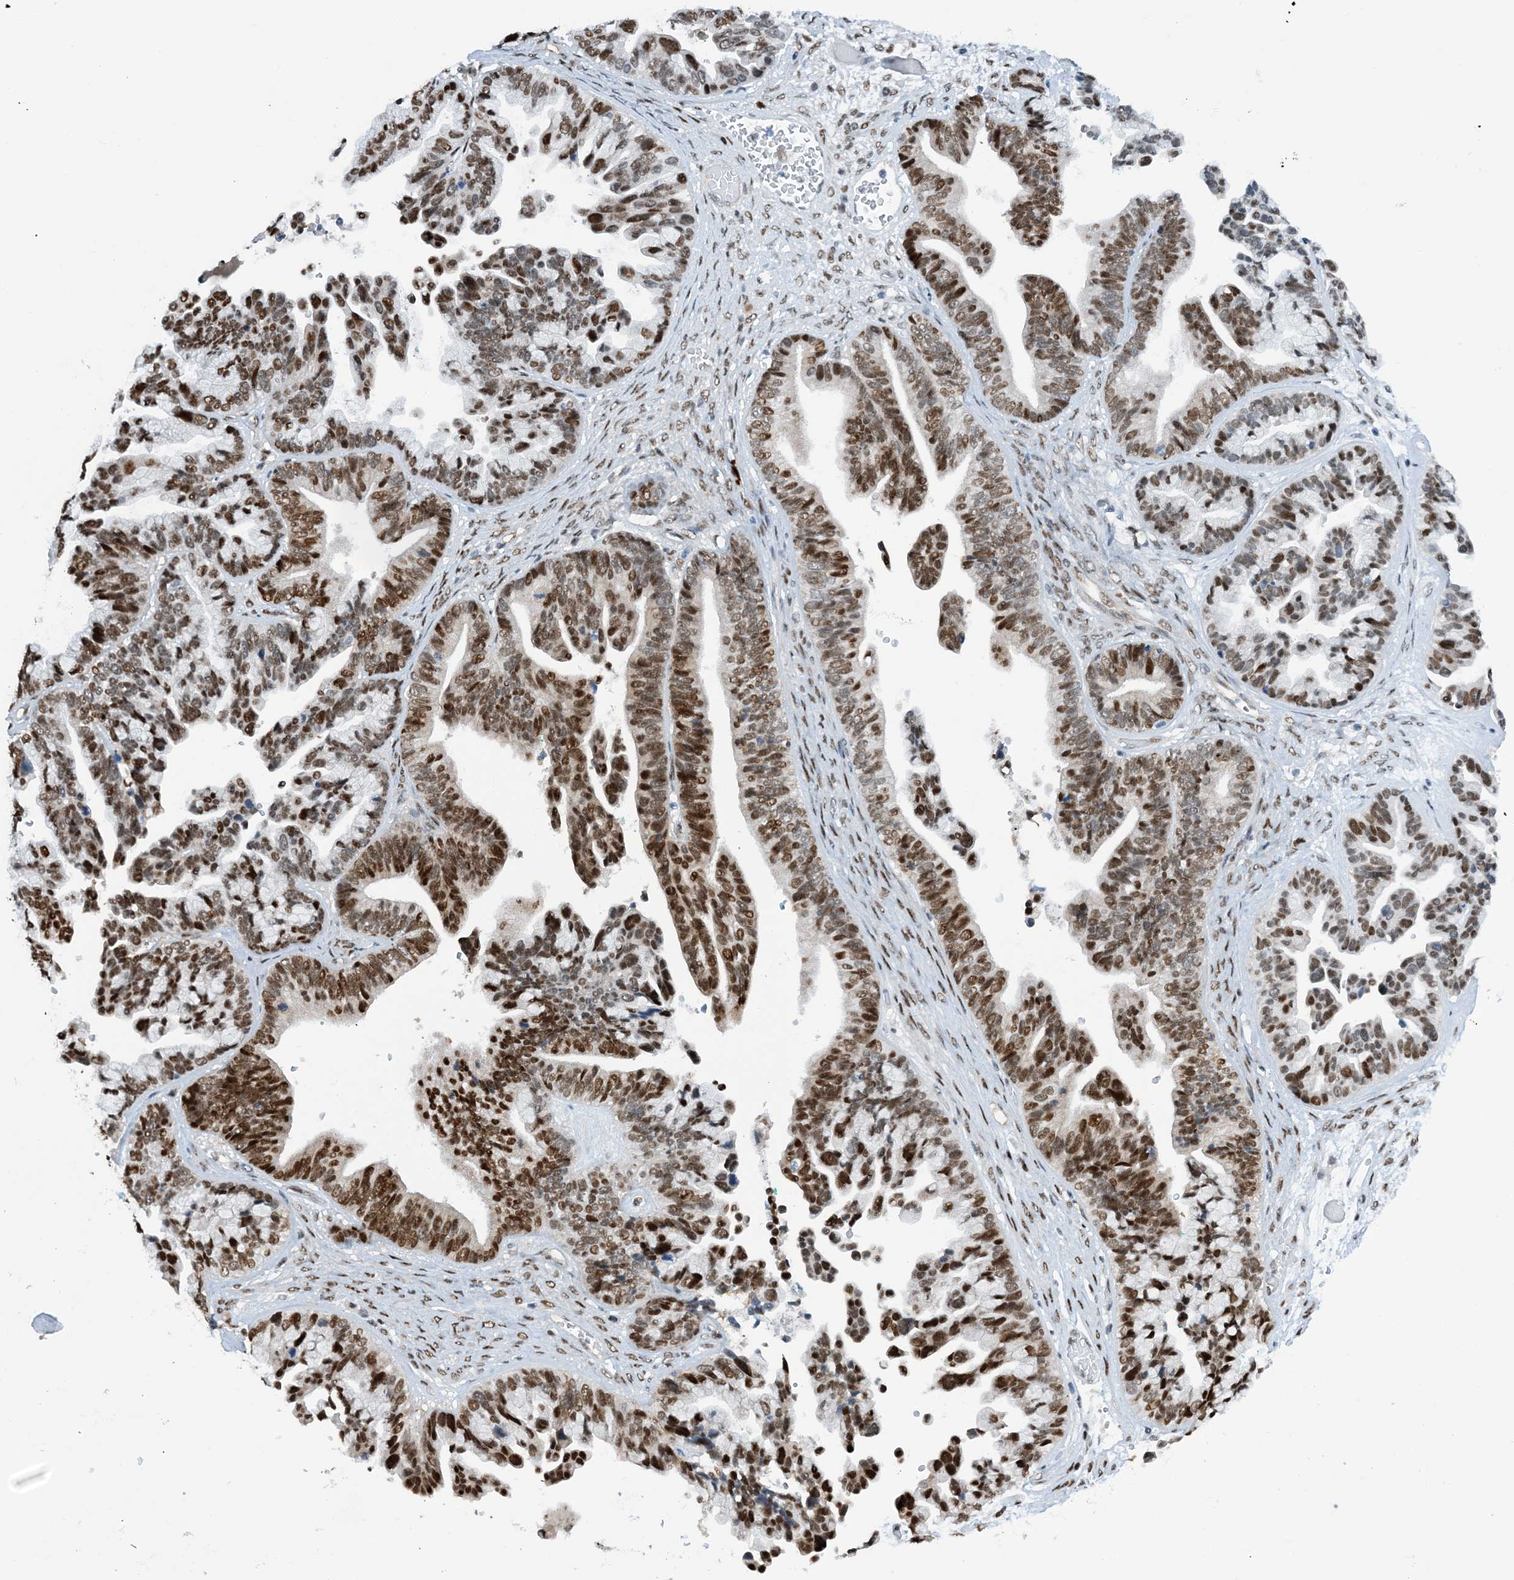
{"staining": {"intensity": "moderate", "quantity": ">75%", "location": "nuclear"}, "tissue": "ovarian cancer", "cell_type": "Tumor cells", "image_type": "cancer", "snomed": [{"axis": "morphology", "description": "Cystadenocarcinoma, serous, NOS"}, {"axis": "topography", "description": "Ovary"}], "caption": "A high-resolution photomicrograph shows immunohistochemistry staining of ovarian serous cystadenocarcinoma, which demonstrates moderate nuclear staining in approximately >75% of tumor cells. (Brightfield microscopy of DAB IHC at high magnification).", "gene": "HEMK1", "patient": {"sex": "female", "age": 56}}